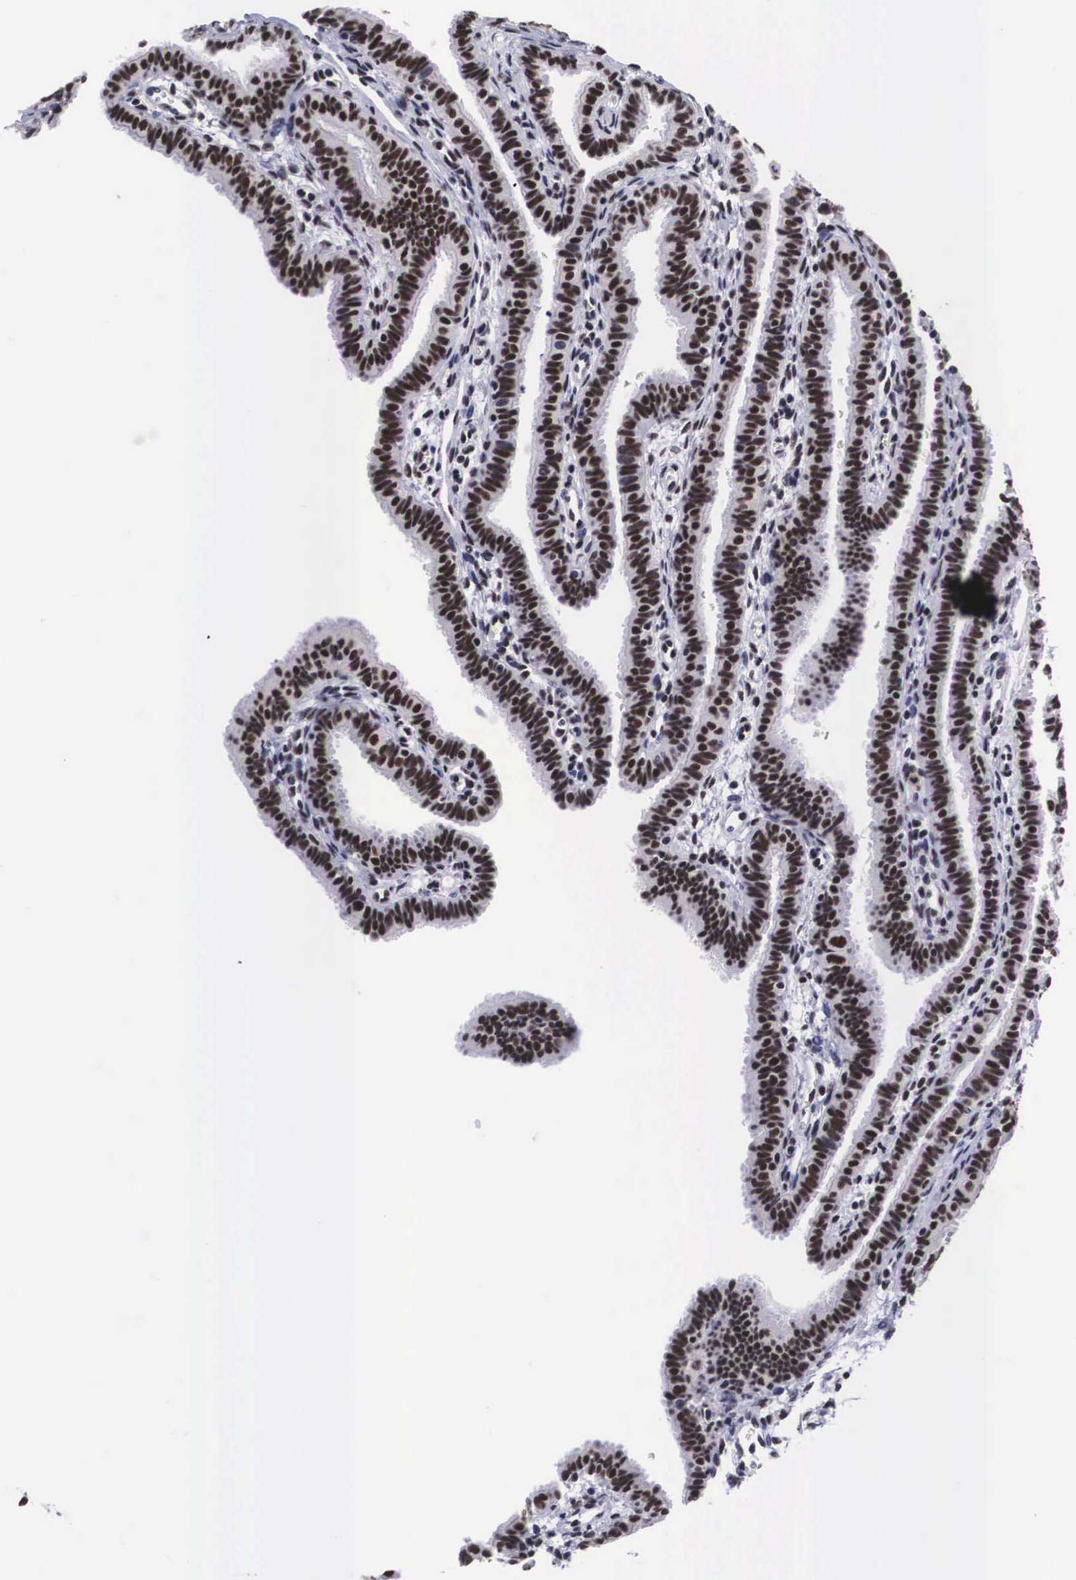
{"staining": {"intensity": "strong", "quantity": ">75%", "location": "nuclear"}, "tissue": "fallopian tube", "cell_type": "Glandular cells", "image_type": "normal", "snomed": [{"axis": "morphology", "description": "Normal tissue, NOS"}, {"axis": "topography", "description": "Fallopian tube"}], "caption": "Fallopian tube stained with a brown dye shows strong nuclear positive expression in approximately >75% of glandular cells.", "gene": "SF3A1", "patient": {"sex": "female", "age": 32}}